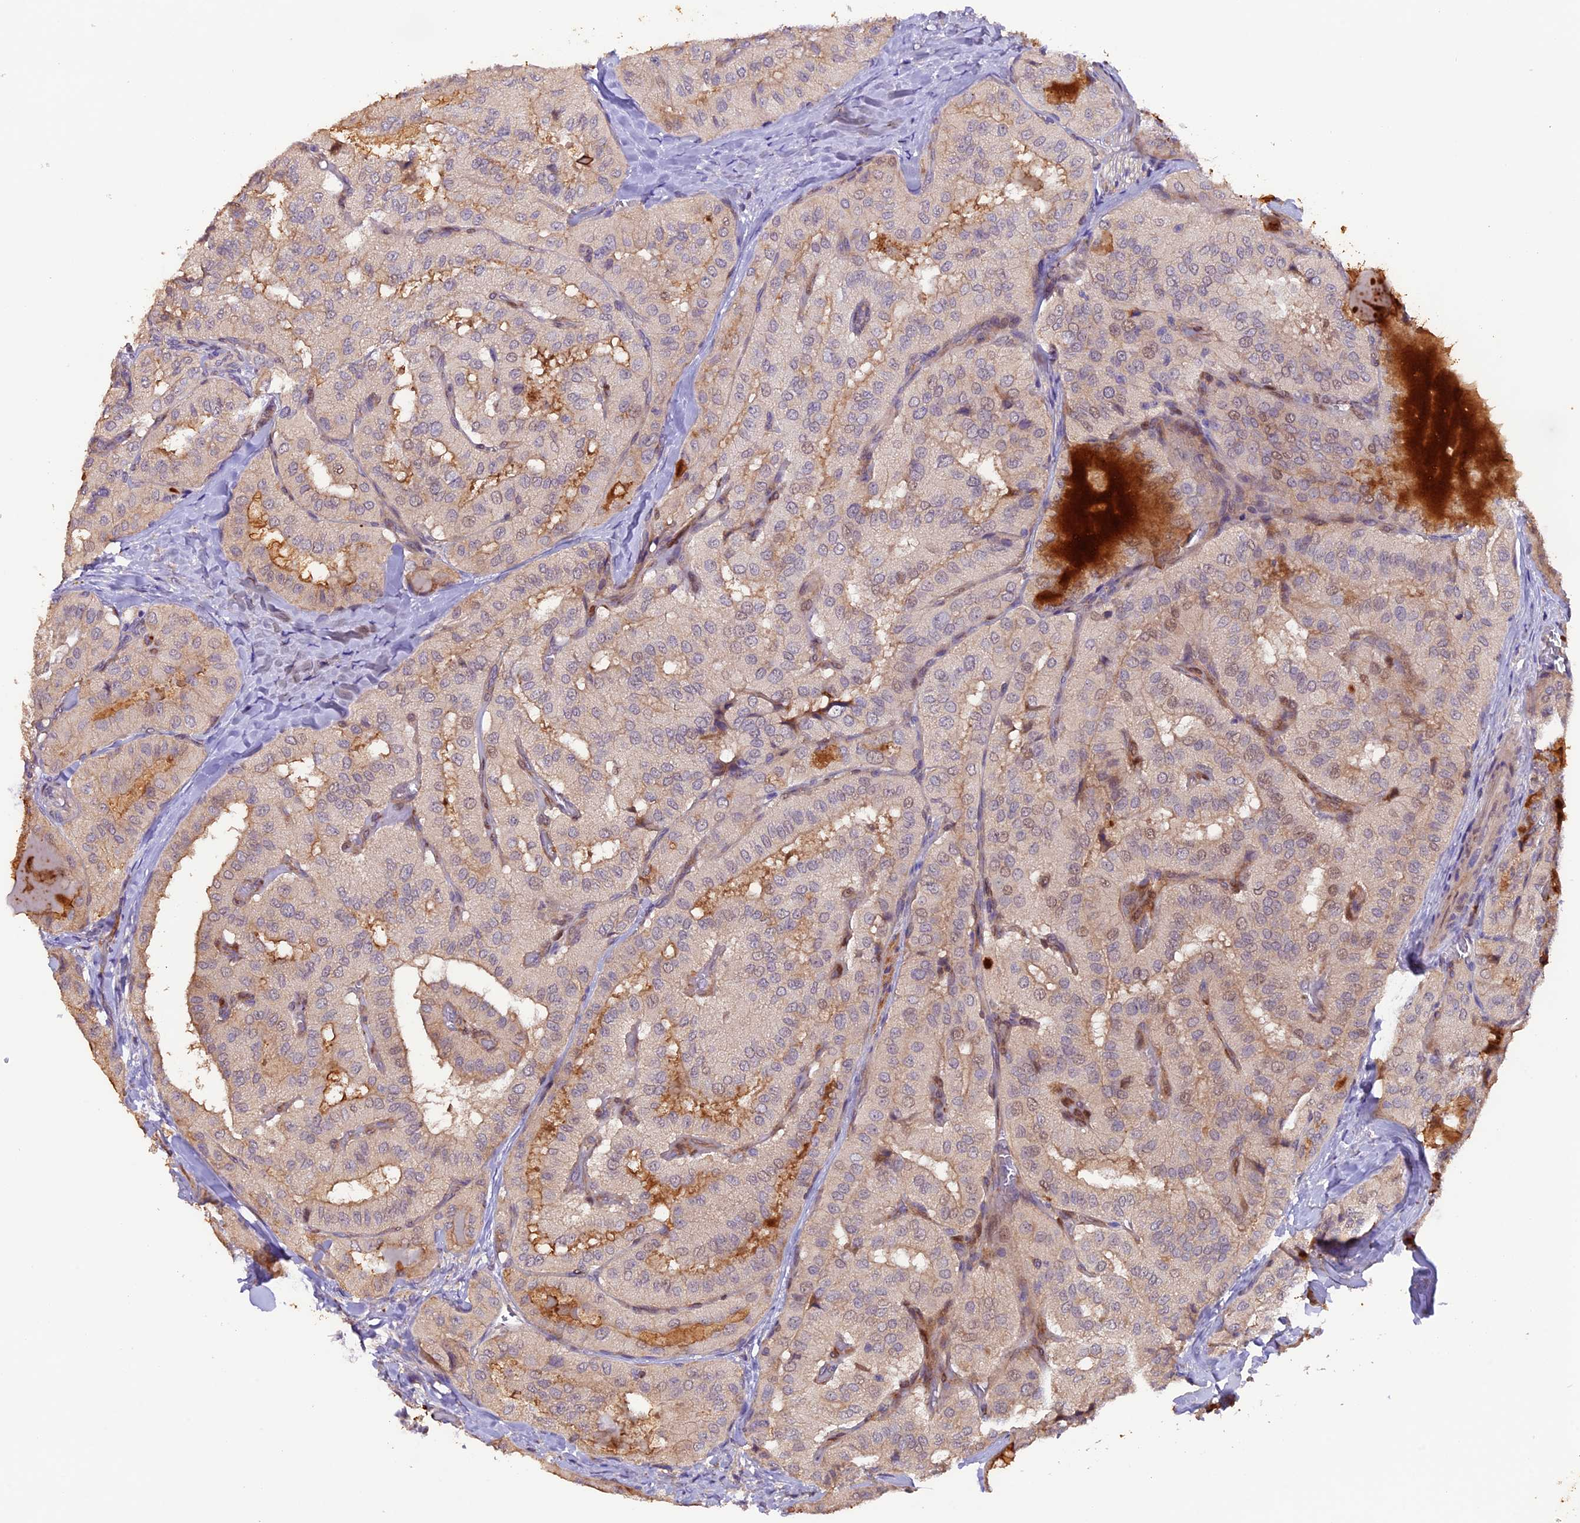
{"staining": {"intensity": "weak", "quantity": "<25%", "location": "cytoplasmic/membranous"}, "tissue": "thyroid cancer", "cell_type": "Tumor cells", "image_type": "cancer", "snomed": [{"axis": "morphology", "description": "Normal tissue, NOS"}, {"axis": "morphology", "description": "Papillary adenocarcinoma, NOS"}, {"axis": "topography", "description": "Thyroid gland"}], "caption": "This is a photomicrograph of immunohistochemistry (IHC) staining of thyroid cancer, which shows no positivity in tumor cells. The staining was performed using DAB to visualize the protein expression in brown, while the nuclei were stained in blue with hematoxylin (Magnification: 20x).", "gene": "NCK2", "patient": {"sex": "female", "age": 59}}